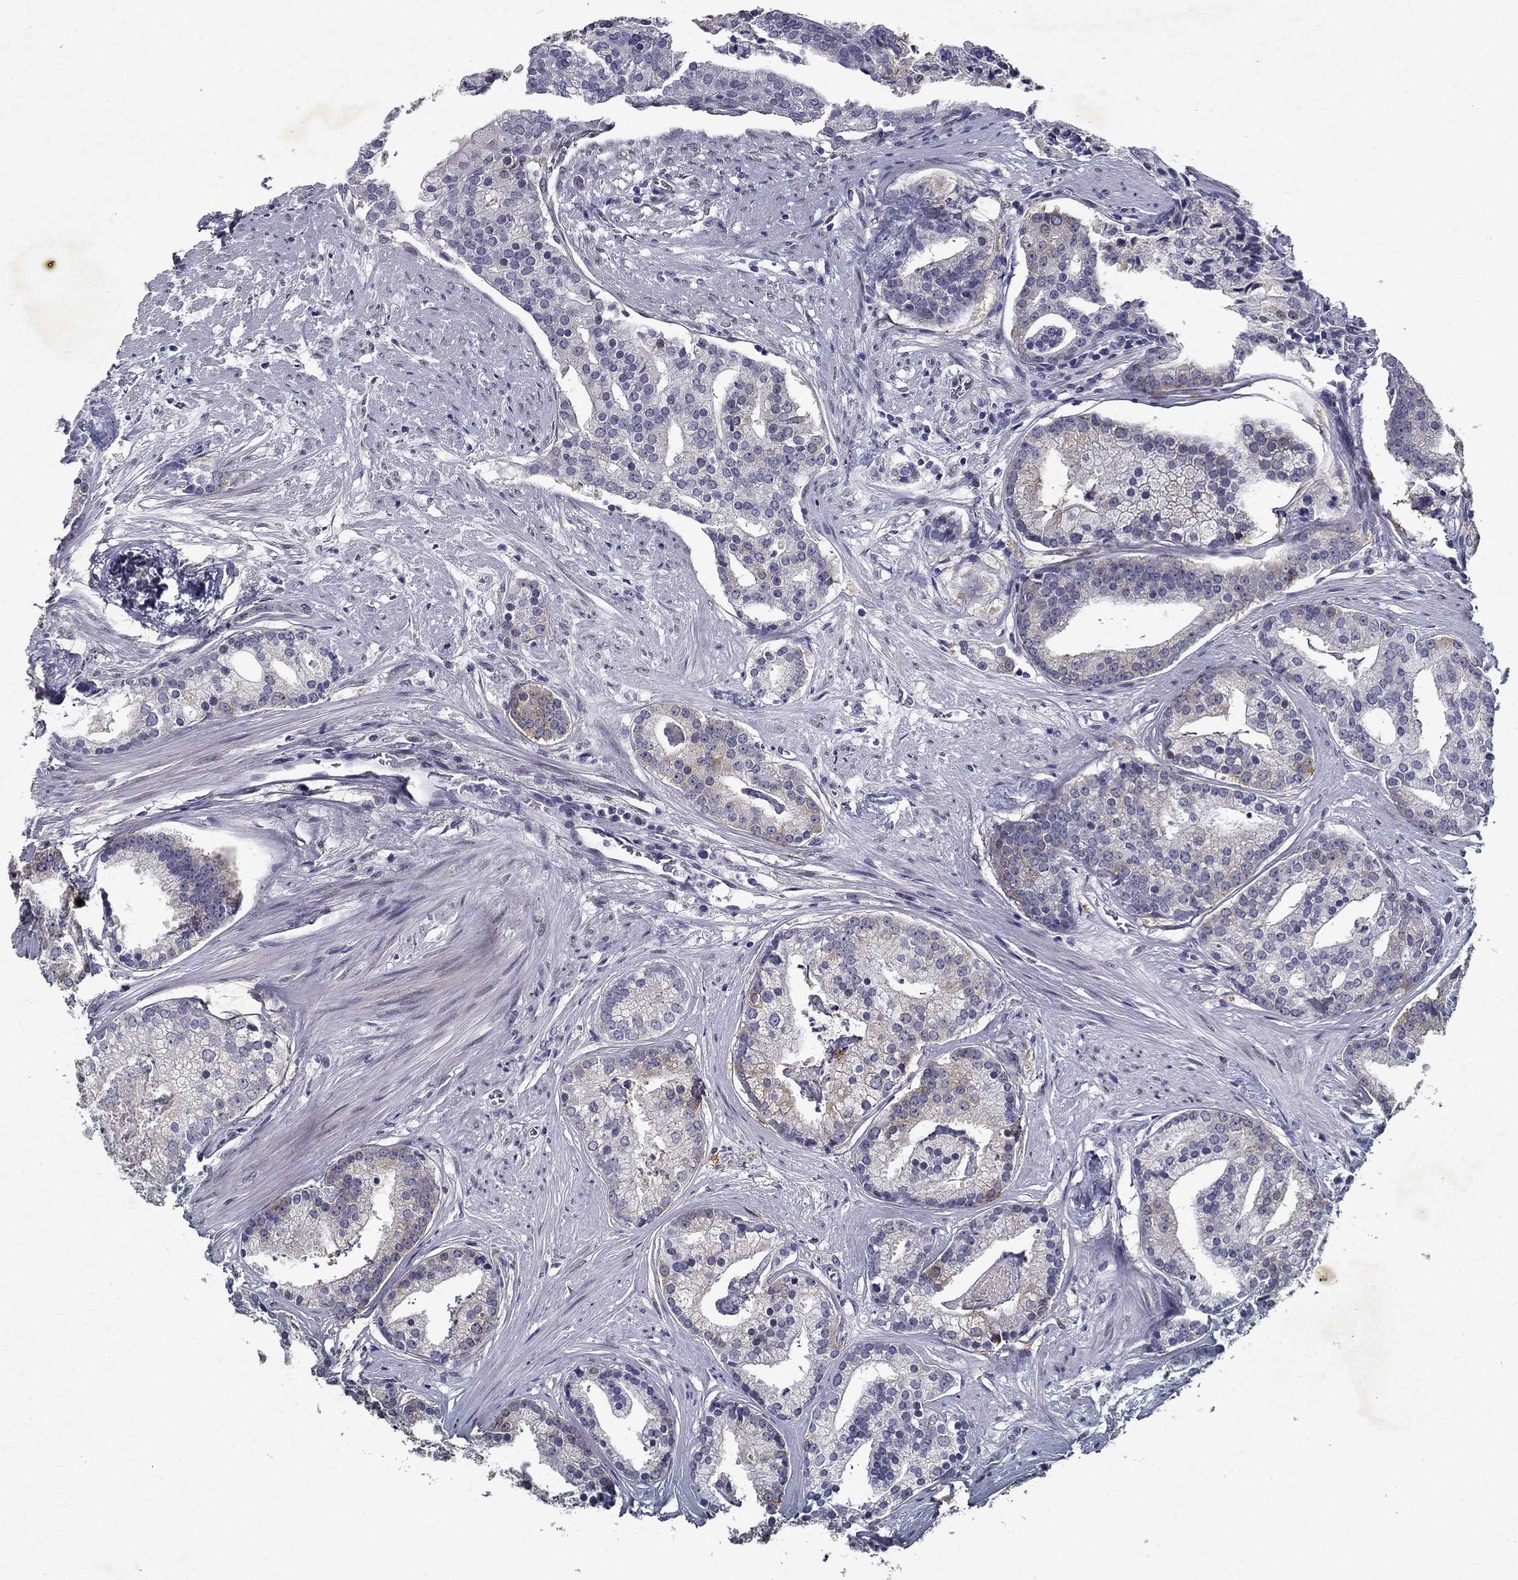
{"staining": {"intensity": "negative", "quantity": "none", "location": "none"}, "tissue": "prostate cancer", "cell_type": "Tumor cells", "image_type": "cancer", "snomed": [{"axis": "morphology", "description": "Adenocarcinoma, NOS"}, {"axis": "topography", "description": "Prostate and seminal vesicle, NOS"}, {"axis": "topography", "description": "Prostate"}], "caption": "An immunohistochemistry image of prostate cancer (adenocarcinoma) is shown. There is no staining in tumor cells of prostate cancer (adenocarcinoma).", "gene": "RBFOX1", "patient": {"sex": "male", "age": 44}}